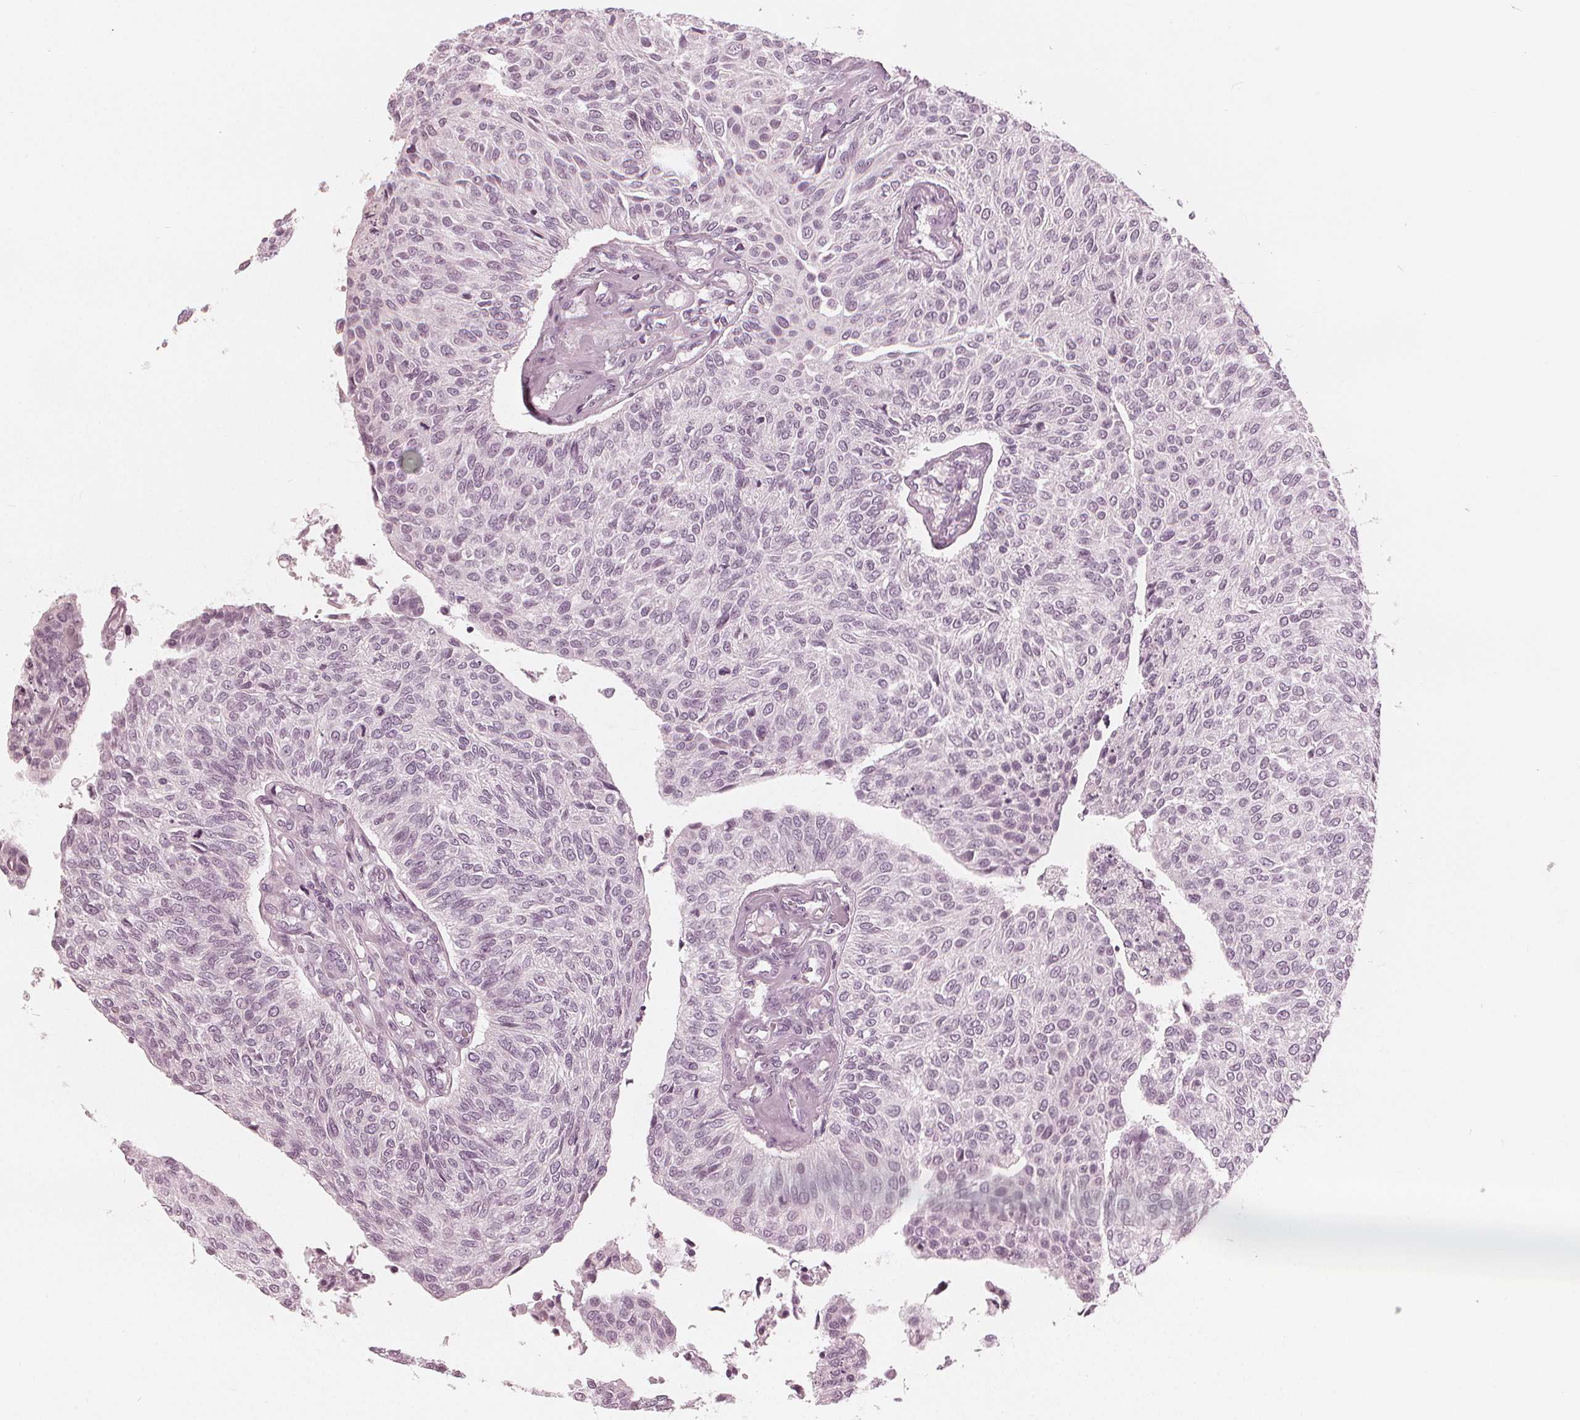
{"staining": {"intensity": "negative", "quantity": "none", "location": "none"}, "tissue": "urothelial cancer", "cell_type": "Tumor cells", "image_type": "cancer", "snomed": [{"axis": "morphology", "description": "Urothelial carcinoma, NOS"}, {"axis": "topography", "description": "Urinary bladder"}], "caption": "A histopathology image of human urothelial cancer is negative for staining in tumor cells.", "gene": "PAEP", "patient": {"sex": "male", "age": 55}}